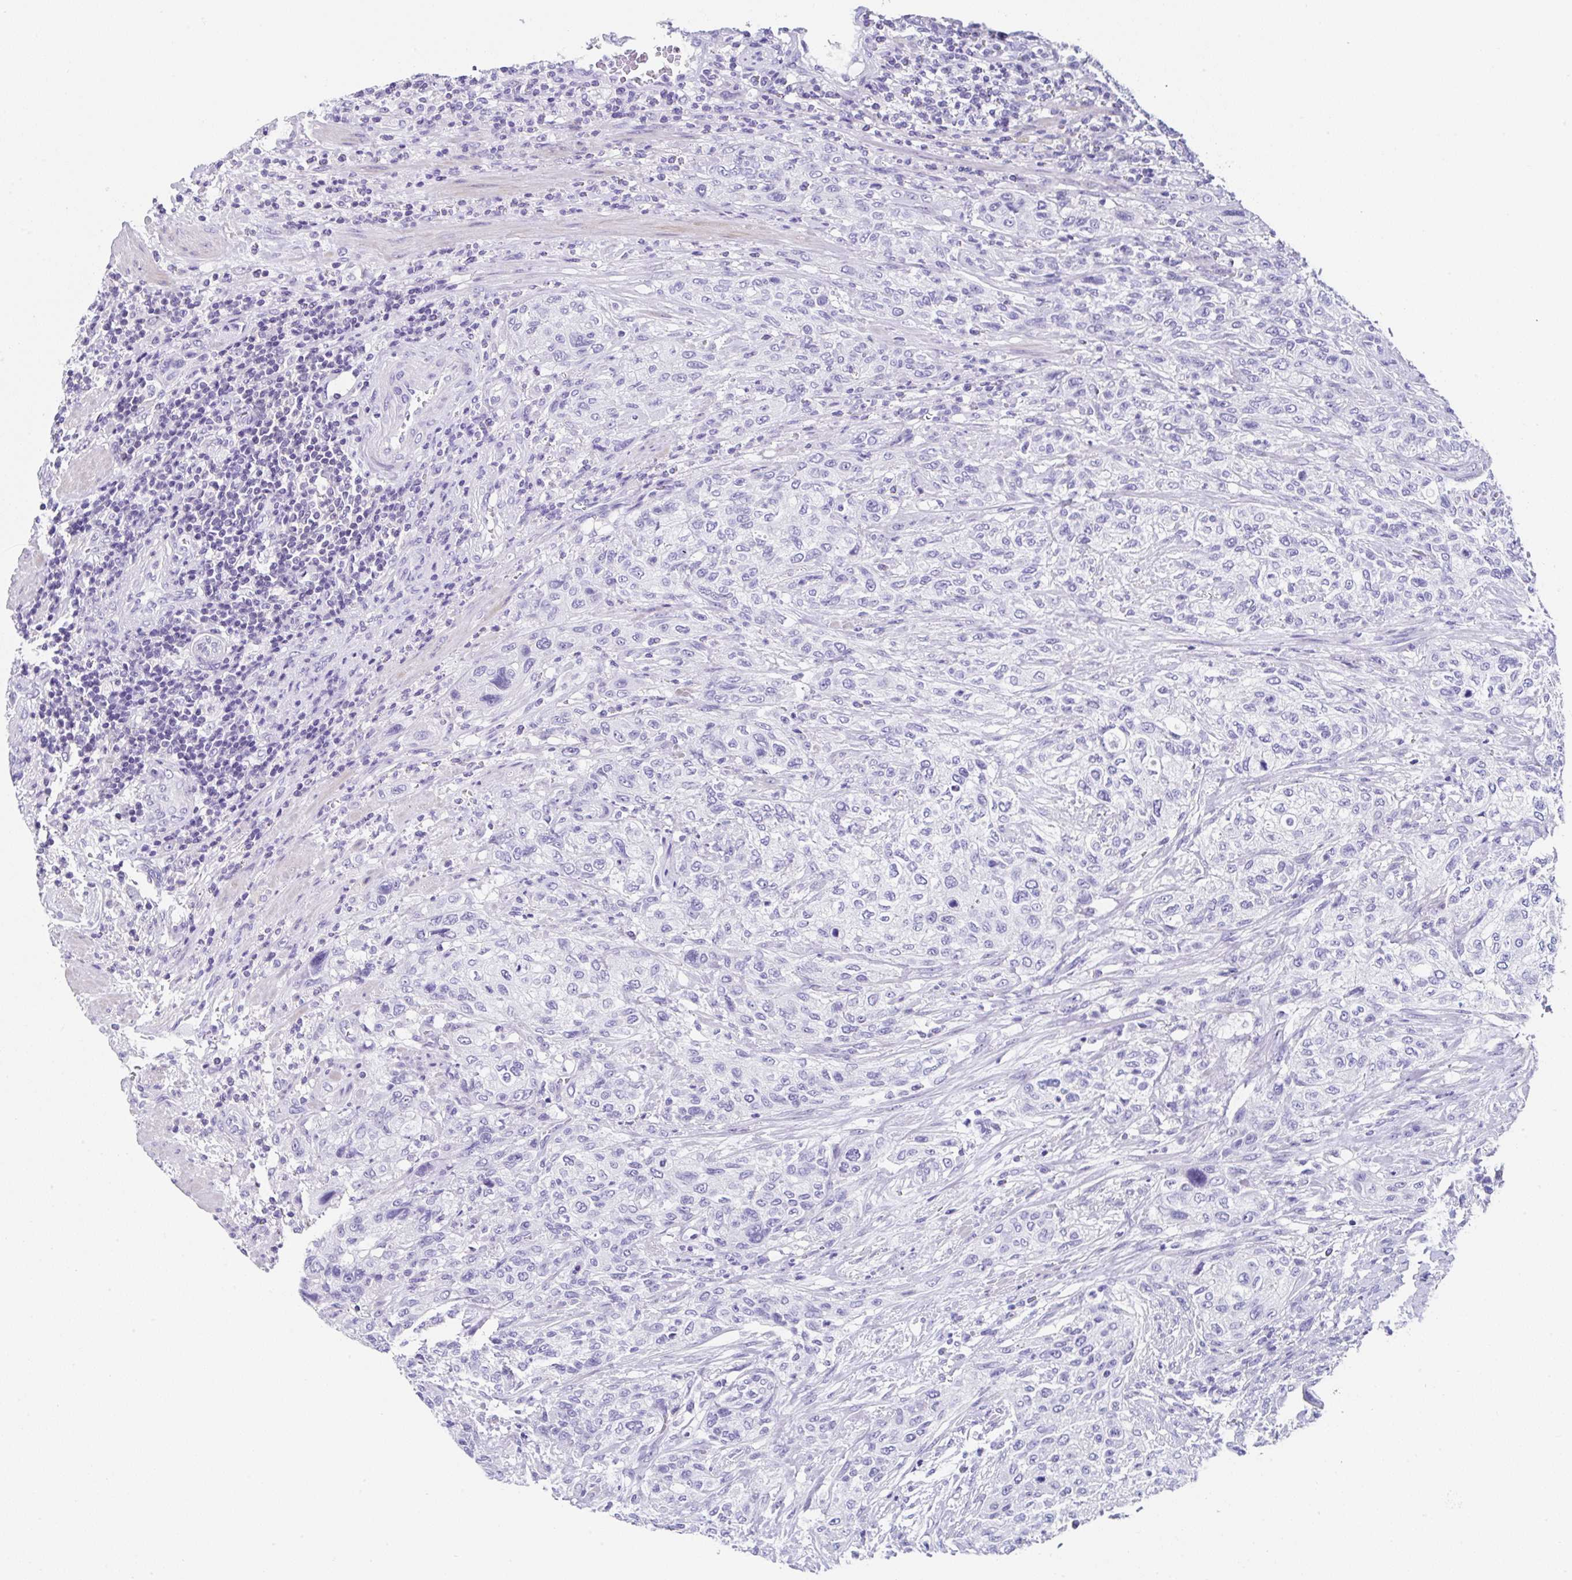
{"staining": {"intensity": "negative", "quantity": "none", "location": "none"}, "tissue": "urothelial cancer", "cell_type": "Tumor cells", "image_type": "cancer", "snomed": [{"axis": "morphology", "description": "Normal tissue, NOS"}, {"axis": "morphology", "description": "Urothelial carcinoma, NOS"}, {"axis": "topography", "description": "Urinary bladder"}, {"axis": "topography", "description": "Peripheral nerve tissue"}], "caption": "Tumor cells show no significant protein staining in transitional cell carcinoma. (Brightfield microscopy of DAB (3,3'-diaminobenzidine) immunohistochemistry (IHC) at high magnification).", "gene": "UGT3A1", "patient": {"sex": "male", "age": 35}}